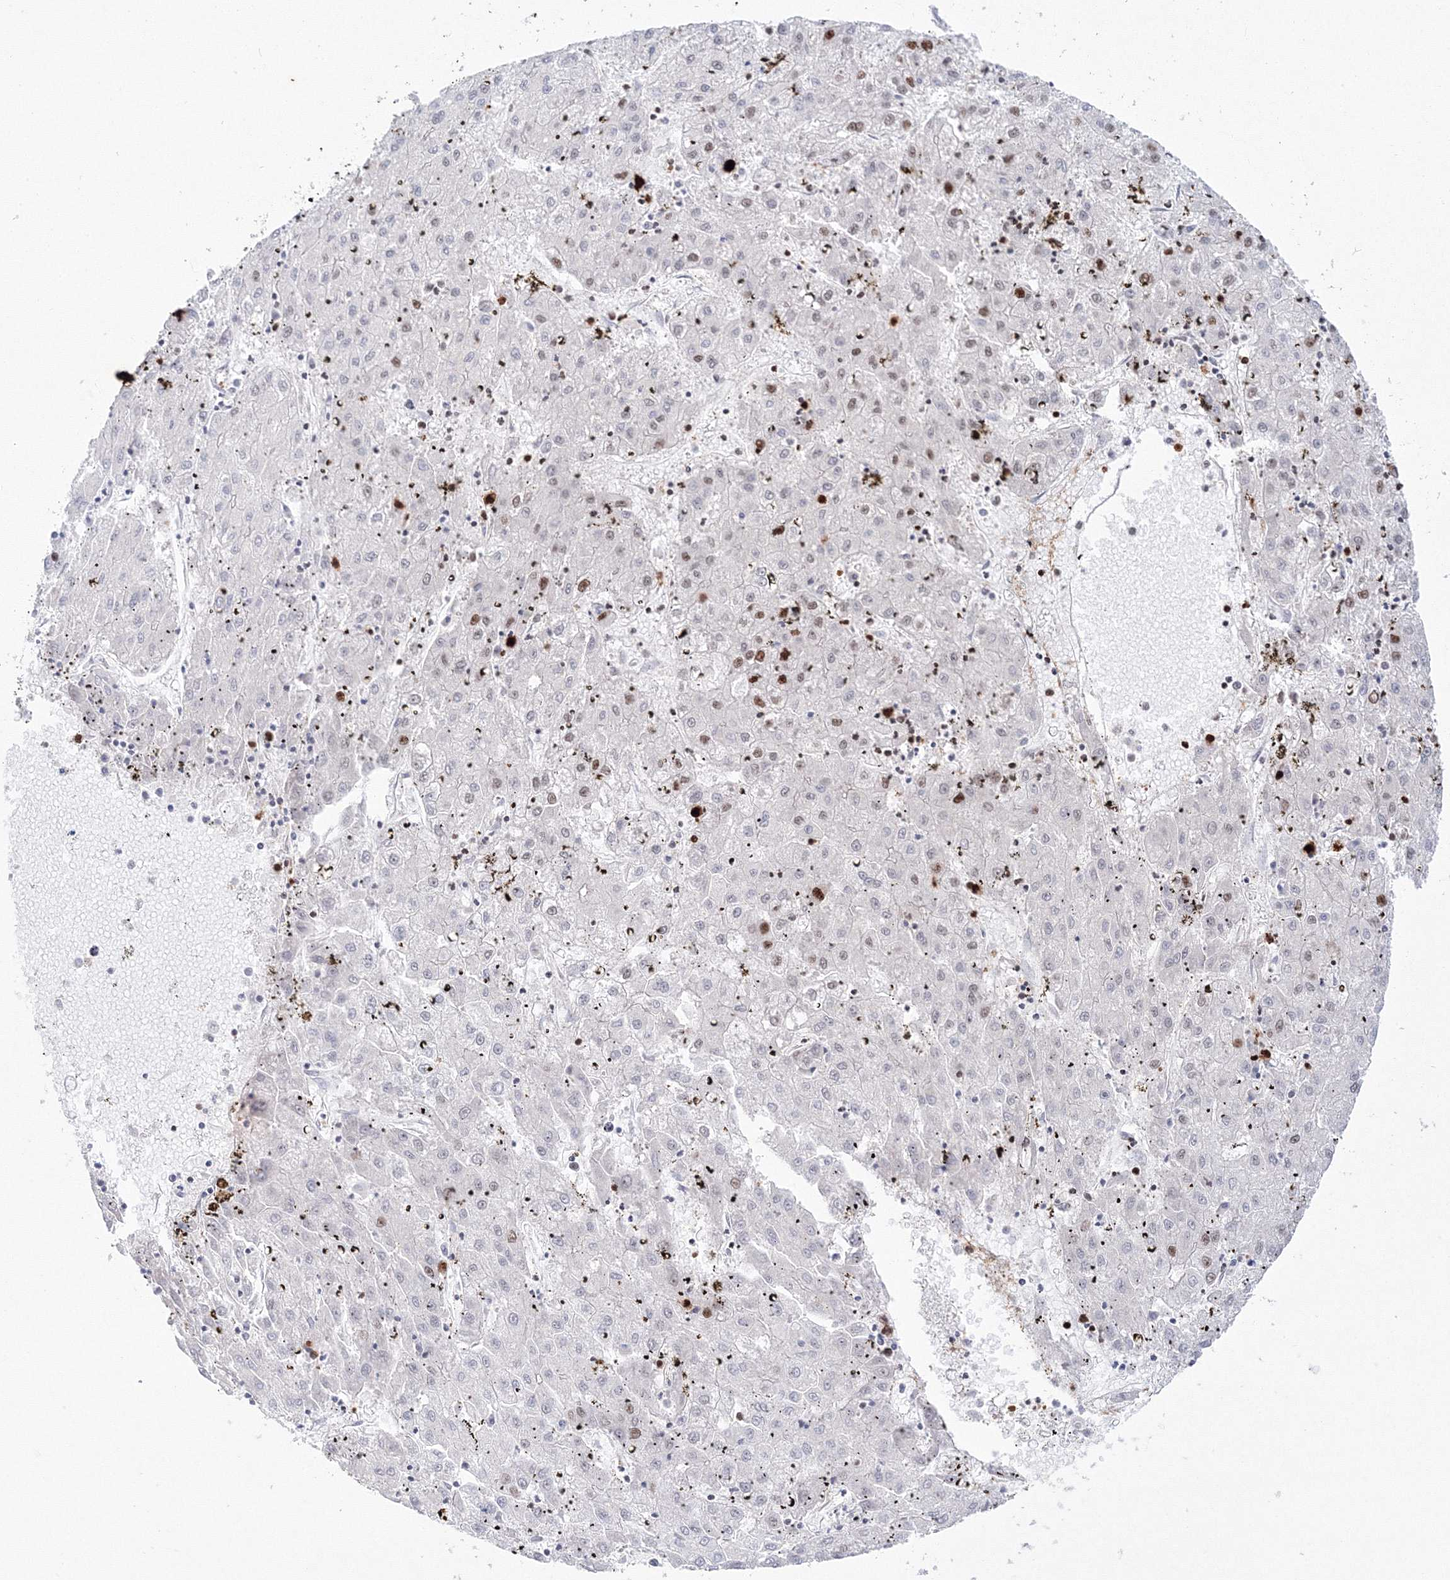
{"staining": {"intensity": "moderate", "quantity": "<25%", "location": "nuclear"}, "tissue": "liver cancer", "cell_type": "Tumor cells", "image_type": "cancer", "snomed": [{"axis": "morphology", "description": "Carcinoma, Hepatocellular, NOS"}, {"axis": "topography", "description": "Liver"}], "caption": "DAB (3,3'-diaminobenzidine) immunohistochemical staining of liver hepatocellular carcinoma displays moderate nuclear protein staining in approximately <25% of tumor cells.", "gene": "LIG1", "patient": {"sex": "male", "age": 72}}